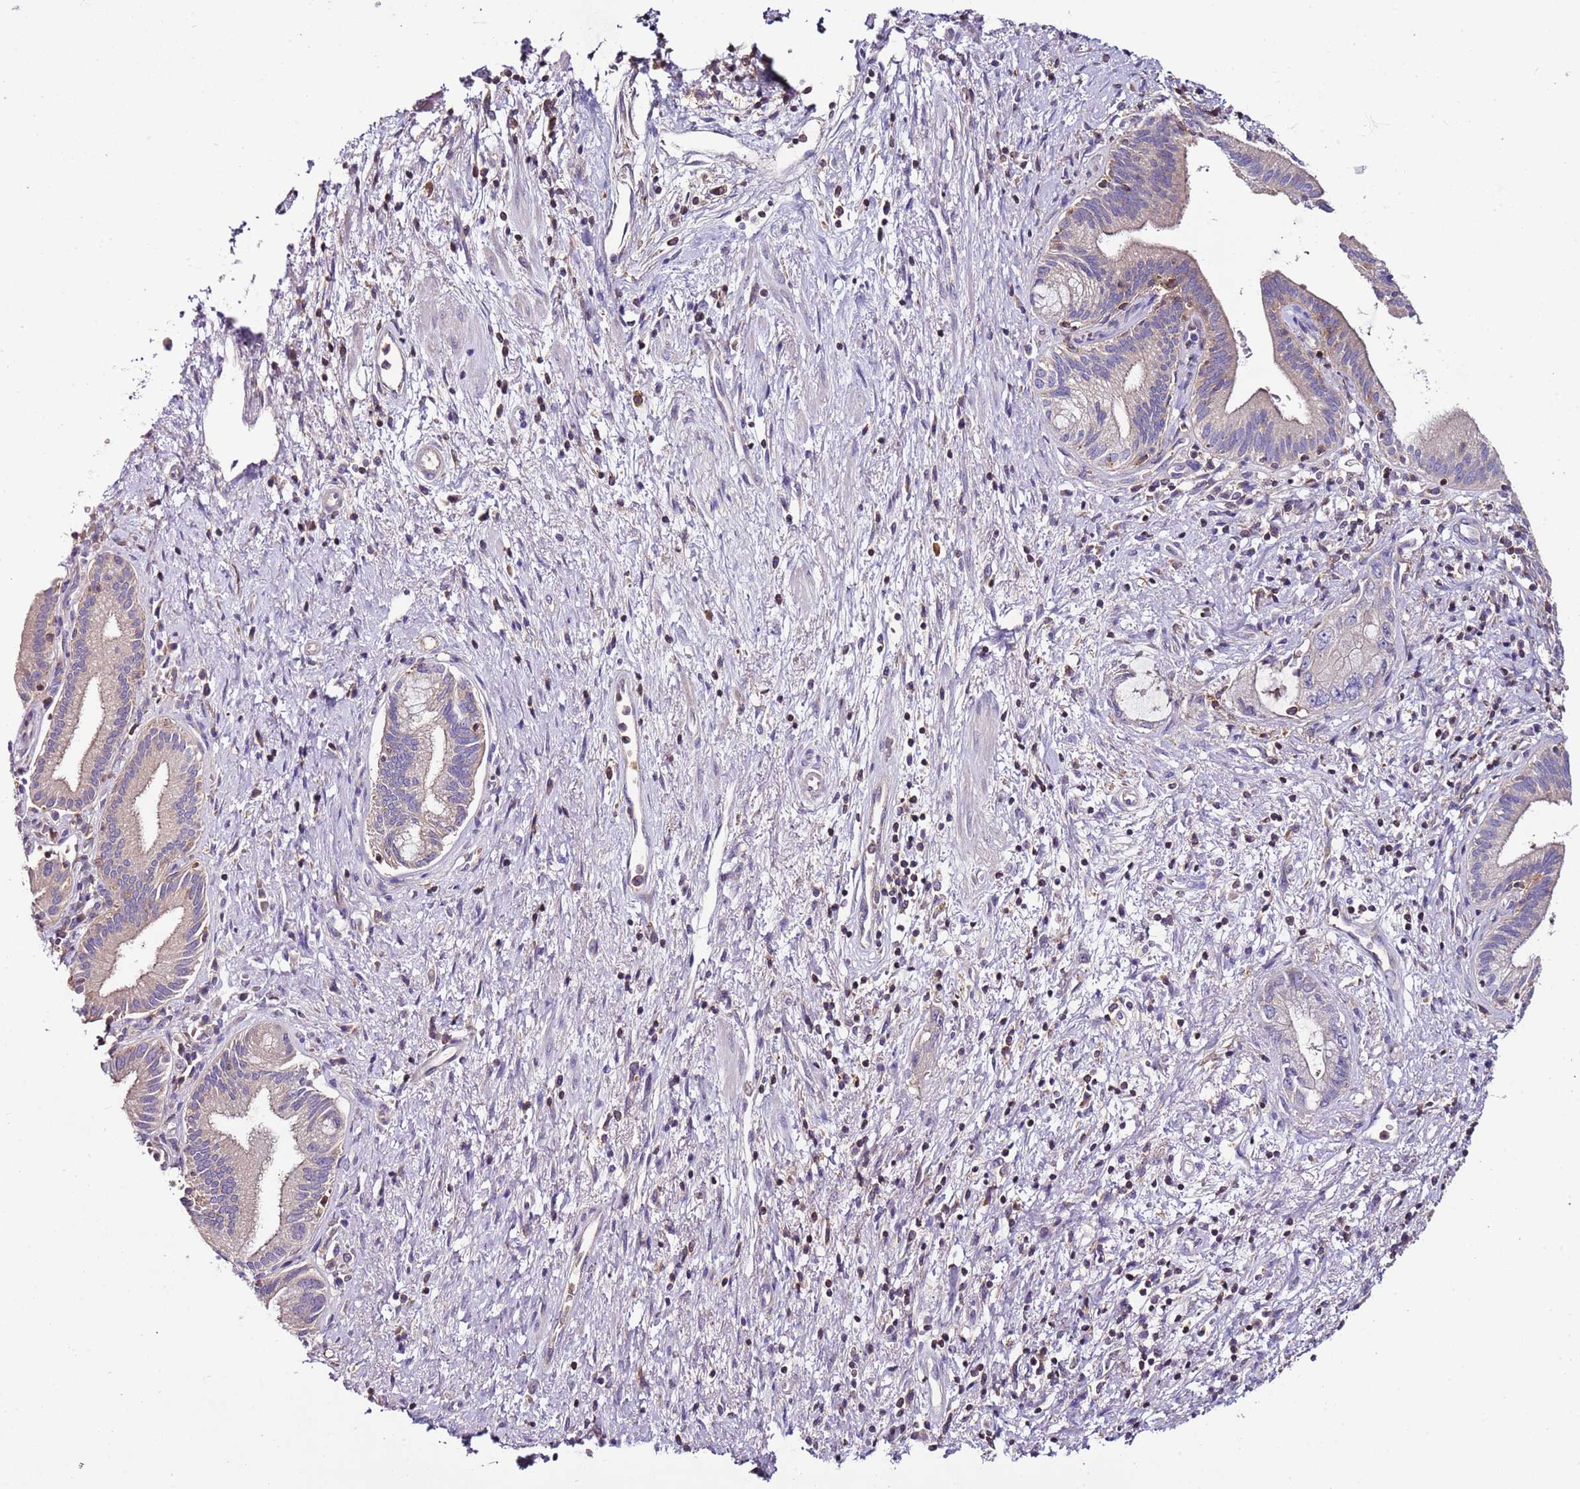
{"staining": {"intensity": "negative", "quantity": "none", "location": "none"}, "tissue": "pancreatic cancer", "cell_type": "Tumor cells", "image_type": "cancer", "snomed": [{"axis": "morphology", "description": "Adenocarcinoma, NOS"}, {"axis": "topography", "description": "Pancreas"}], "caption": "The IHC micrograph has no significant expression in tumor cells of pancreatic cancer tissue.", "gene": "IGIP", "patient": {"sex": "female", "age": 73}}